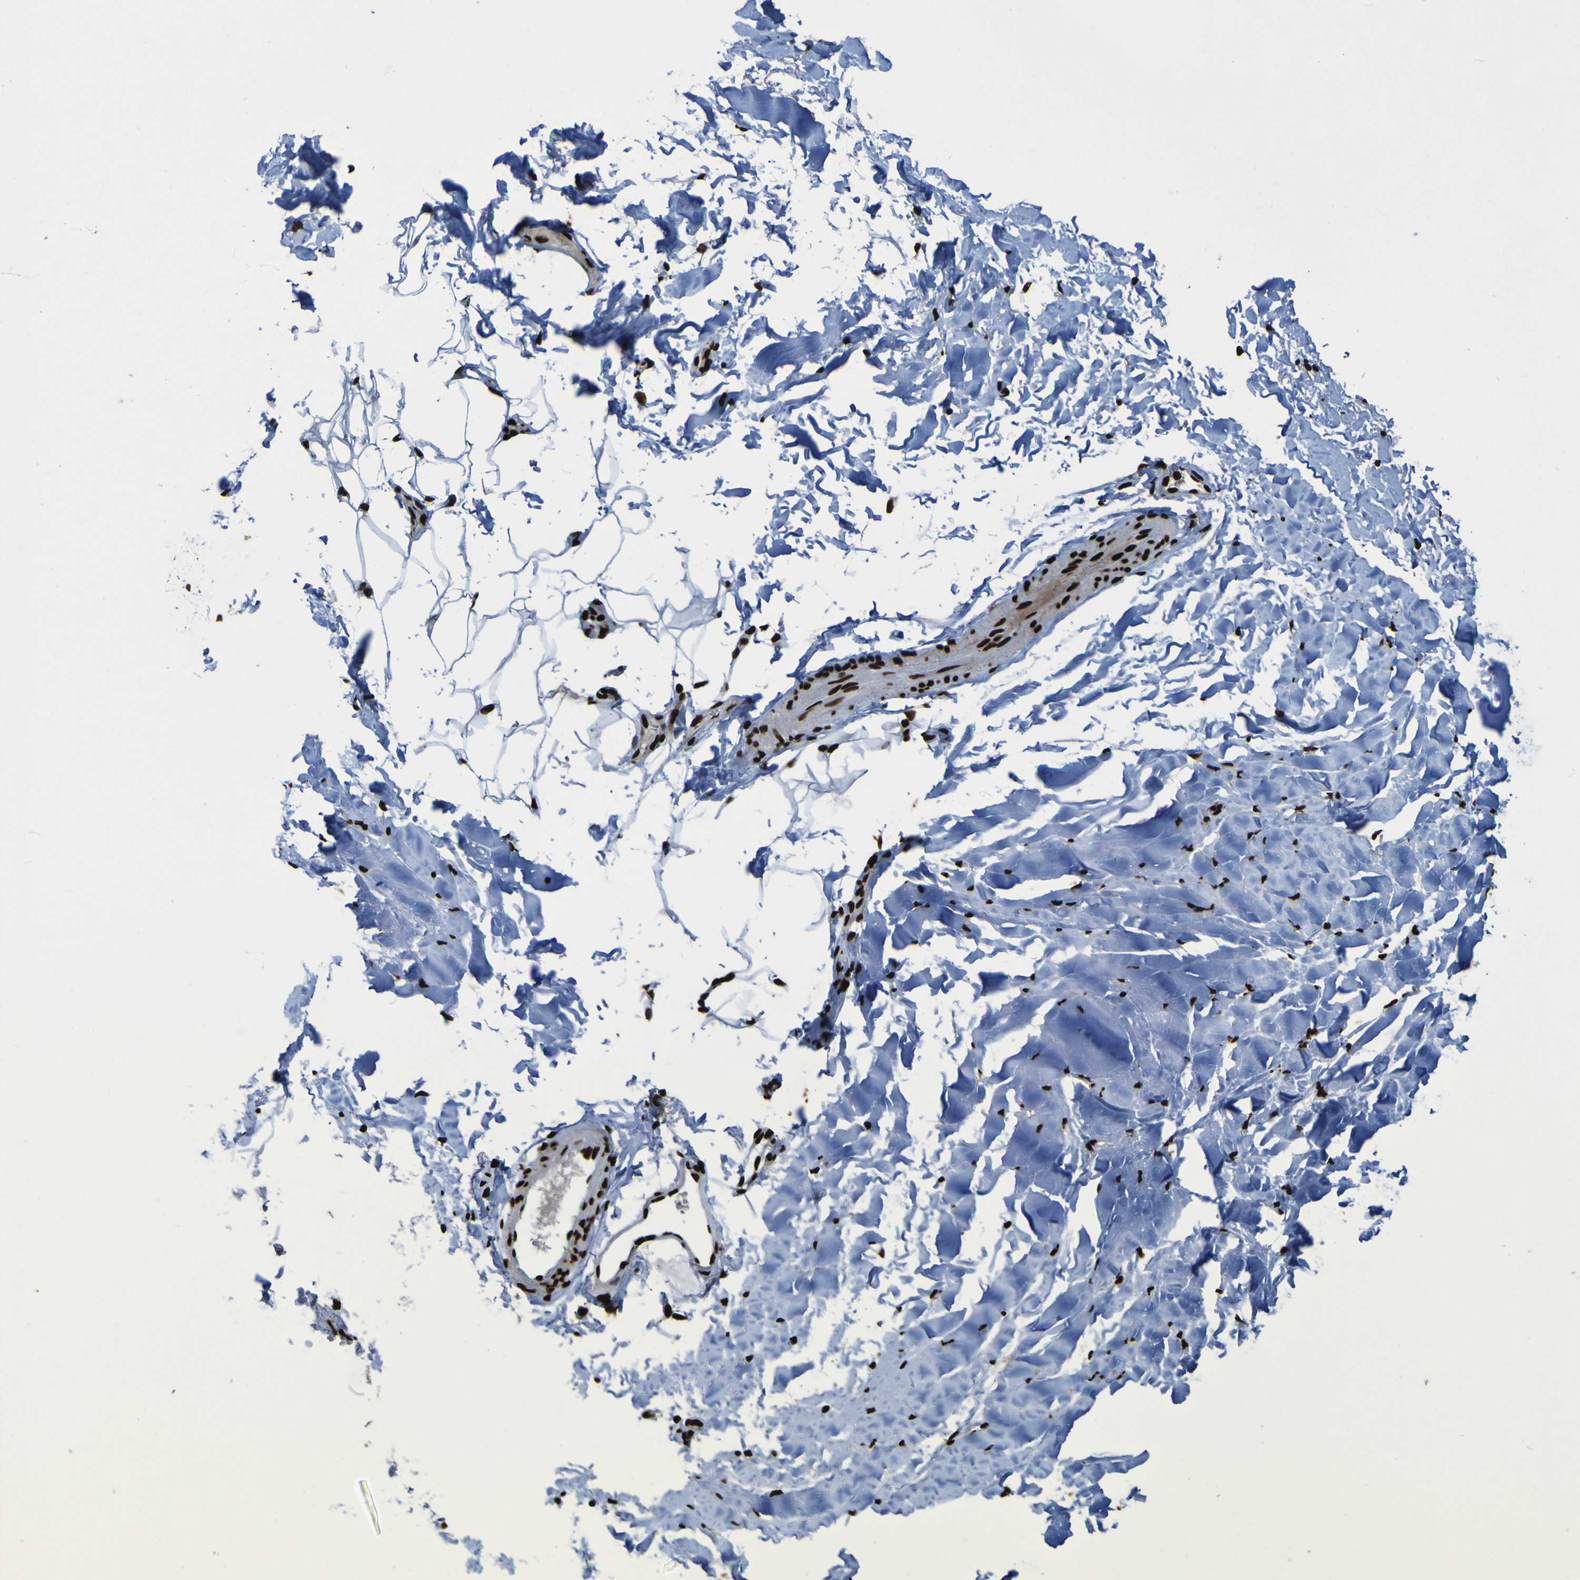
{"staining": {"intensity": "strong", "quantity": ">75%", "location": "nuclear"}, "tissue": "adipose tissue", "cell_type": "Adipocytes", "image_type": "normal", "snomed": [{"axis": "morphology", "description": "Normal tissue, NOS"}, {"axis": "topography", "description": "Cartilage tissue"}, {"axis": "topography", "description": "Bronchus"}], "caption": "Immunohistochemical staining of unremarkable human adipose tissue displays >75% levels of strong nuclear protein staining in approximately >75% of adipocytes.", "gene": "NPM1", "patient": {"sex": "female", "age": 73}}